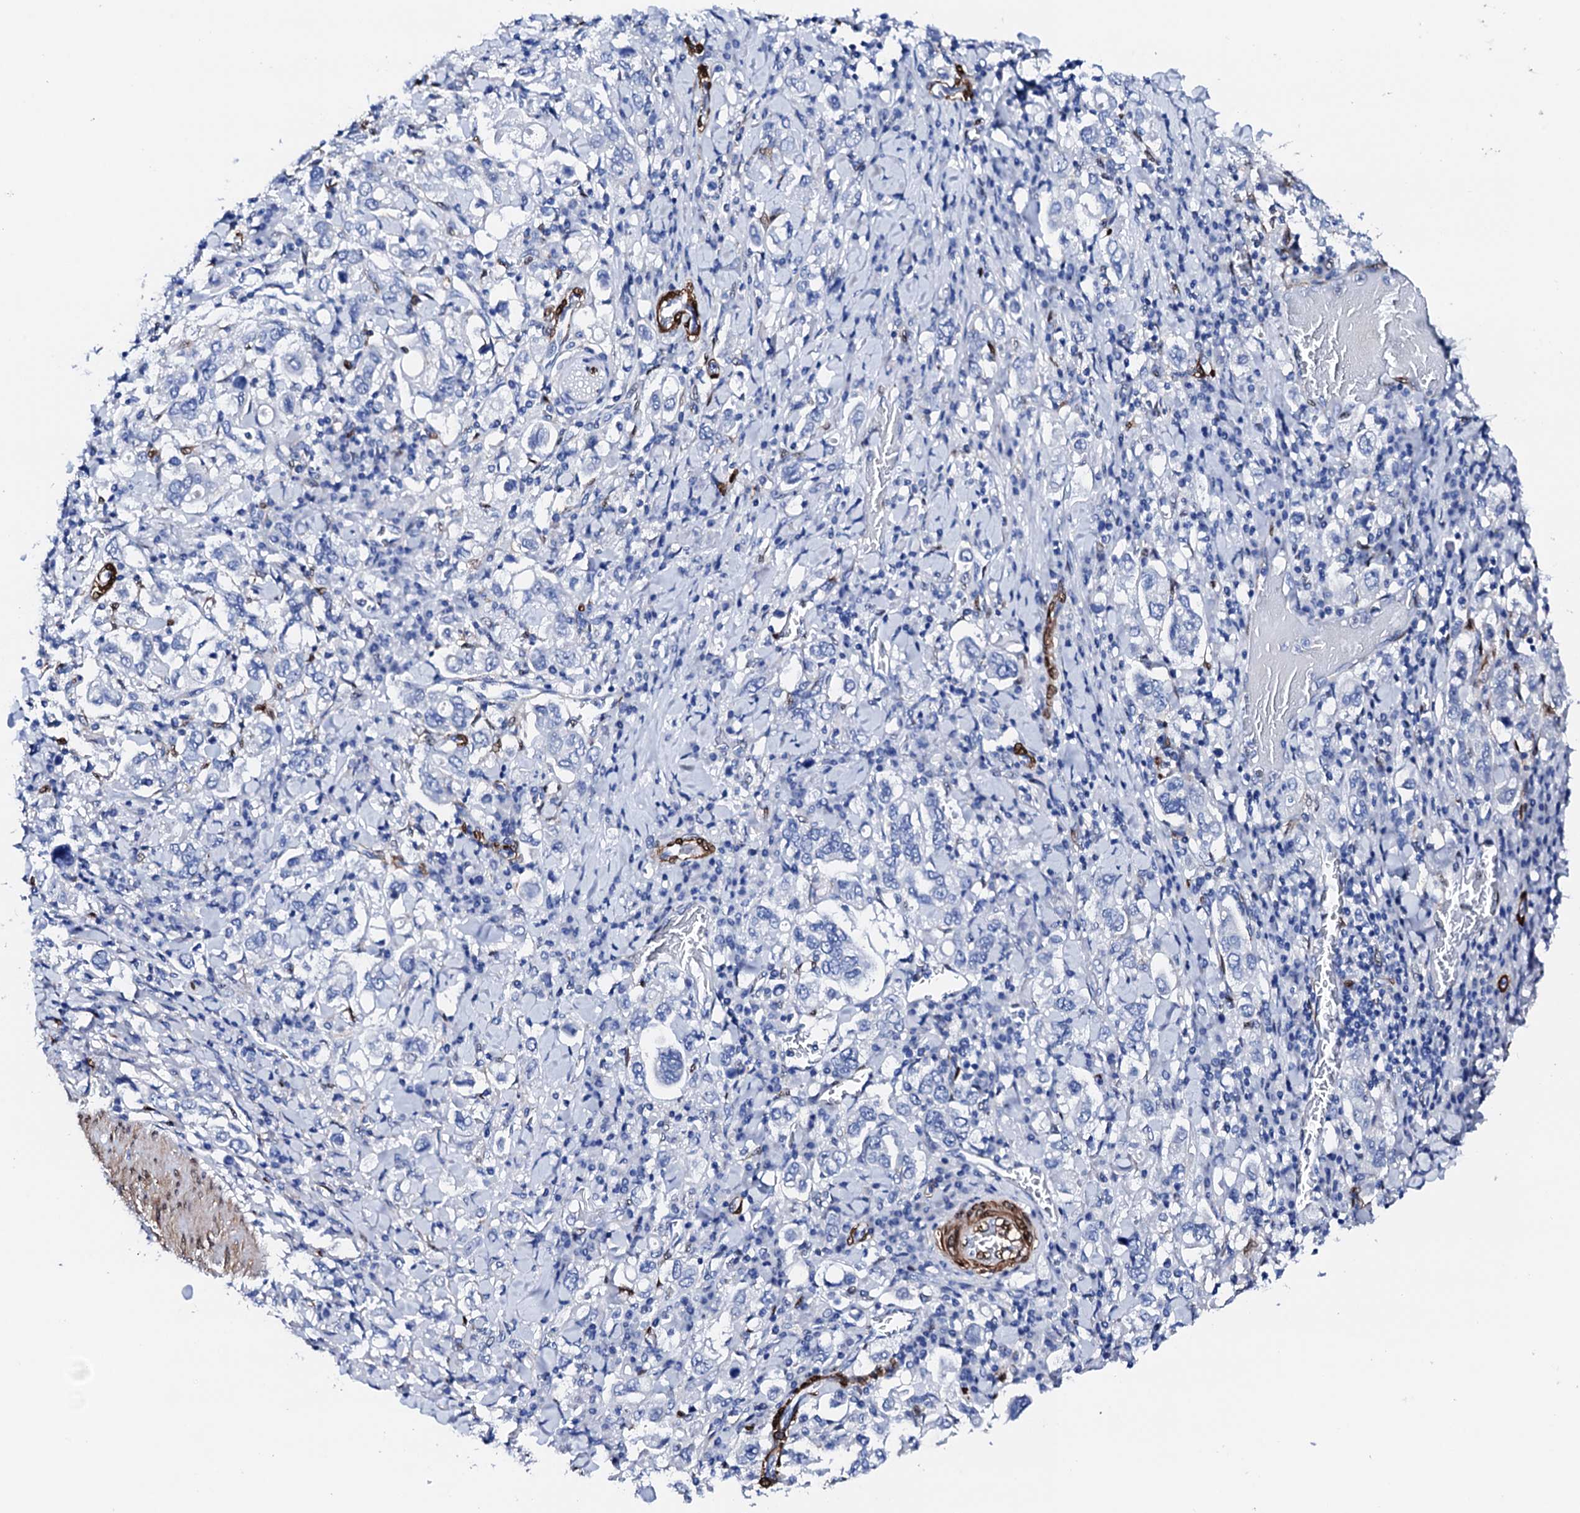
{"staining": {"intensity": "negative", "quantity": "none", "location": "none"}, "tissue": "stomach cancer", "cell_type": "Tumor cells", "image_type": "cancer", "snomed": [{"axis": "morphology", "description": "Adenocarcinoma, NOS"}, {"axis": "topography", "description": "Stomach, upper"}], "caption": "Tumor cells are negative for protein expression in human stomach adenocarcinoma.", "gene": "NRIP2", "patient": {"sex": "male", "age": 62}}